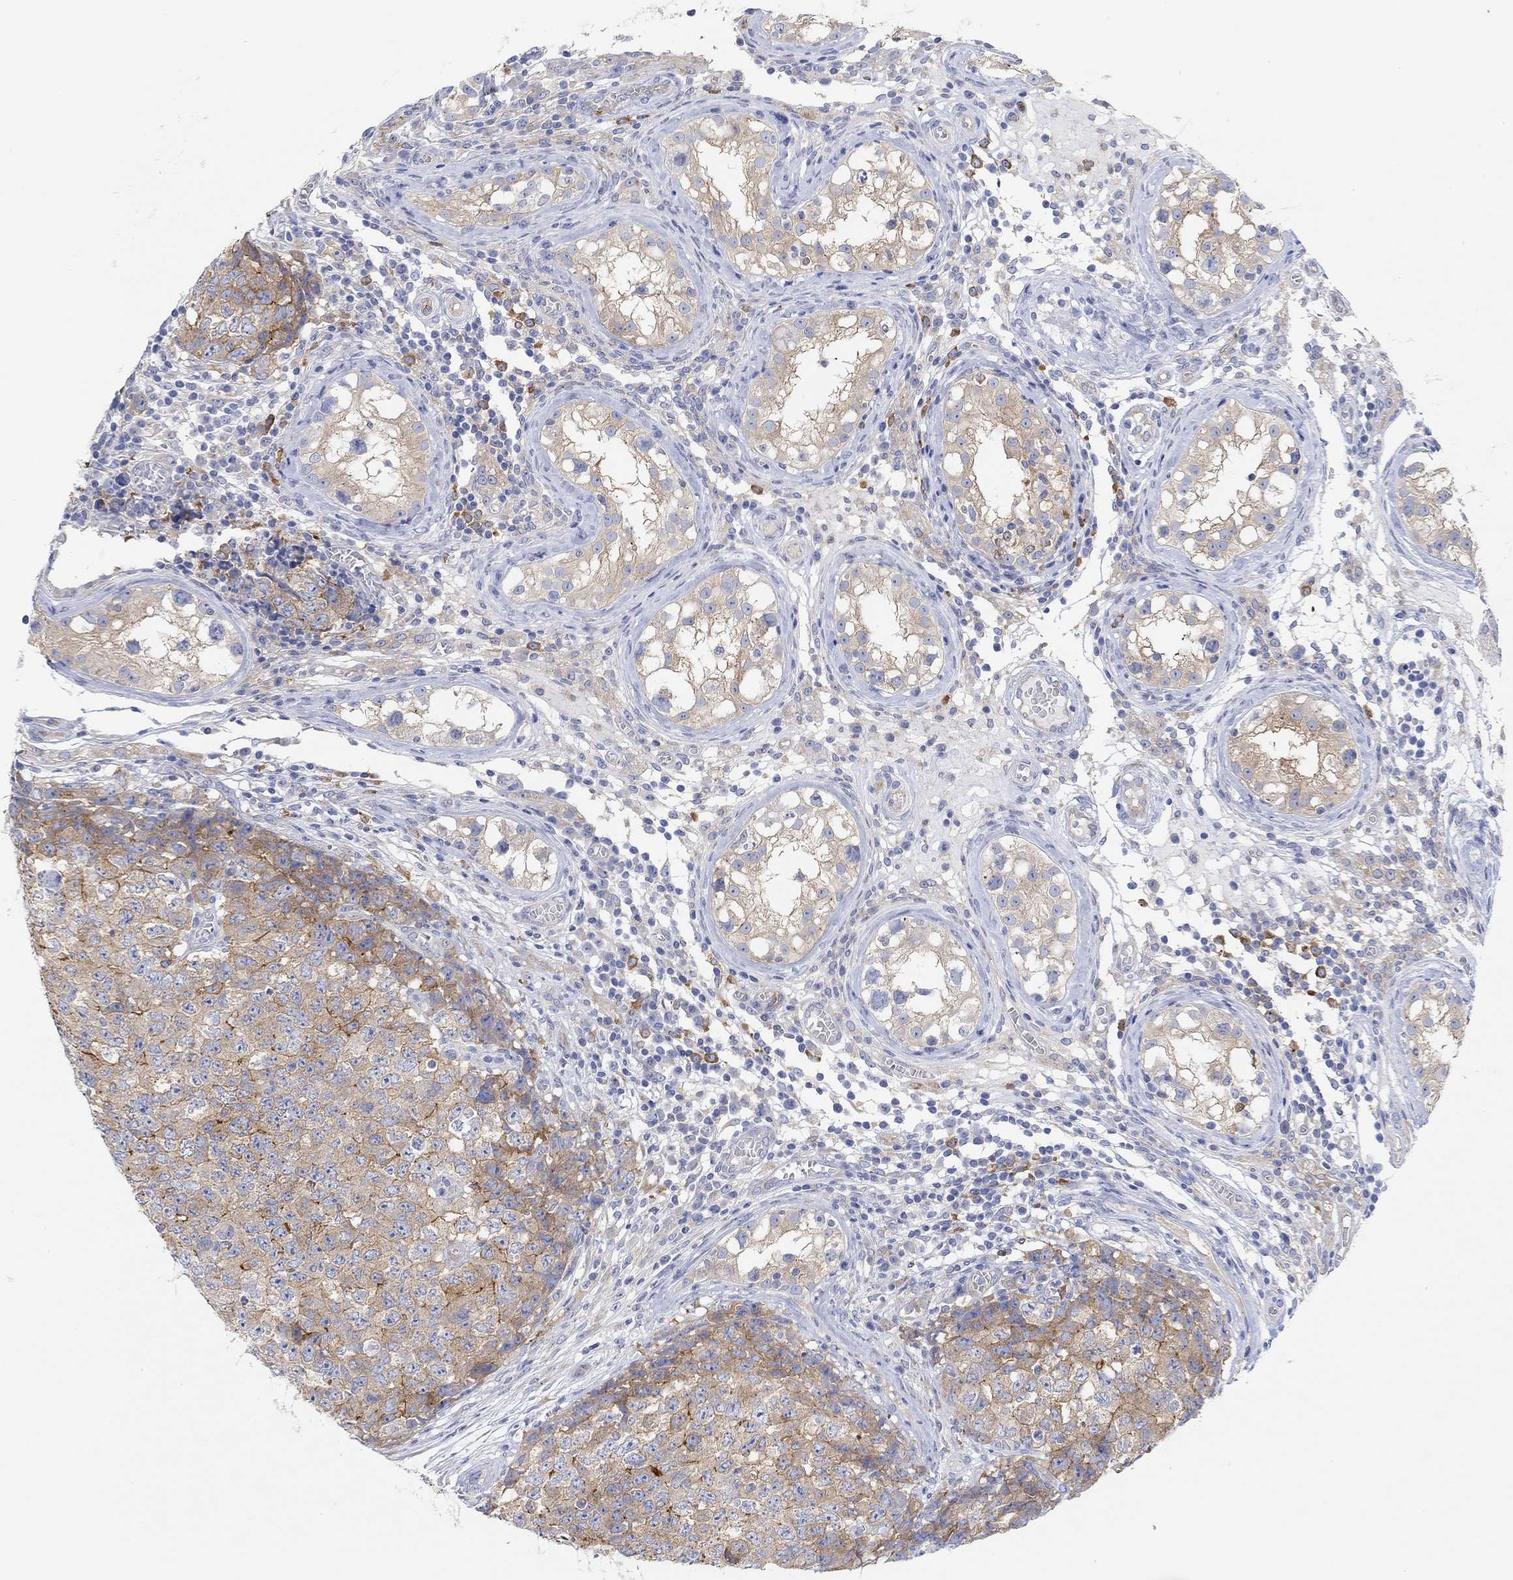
{"staining": {"intensity": "moderate", "quantity": "25%-75%", "location": "cytoplasmic/membranous"}, "tissue": "testis cancer", "cell_type": "Tumor cells", "image_type": "cancer", "snomed": [{"axis": "morphology", "description": "Carcinoma, Embryonal, NOS"}, {"axis": "topography", "description": "Testis"}], "caption": "About 25%-75% of tumor cells in embryonal carcinoma (testis) show moderate cytoplasmic/membranous protein staining as visualized by brown immunohistochemical staining.", "gene": "RGS1", "patient": {"sex": "male", "age": 23}}